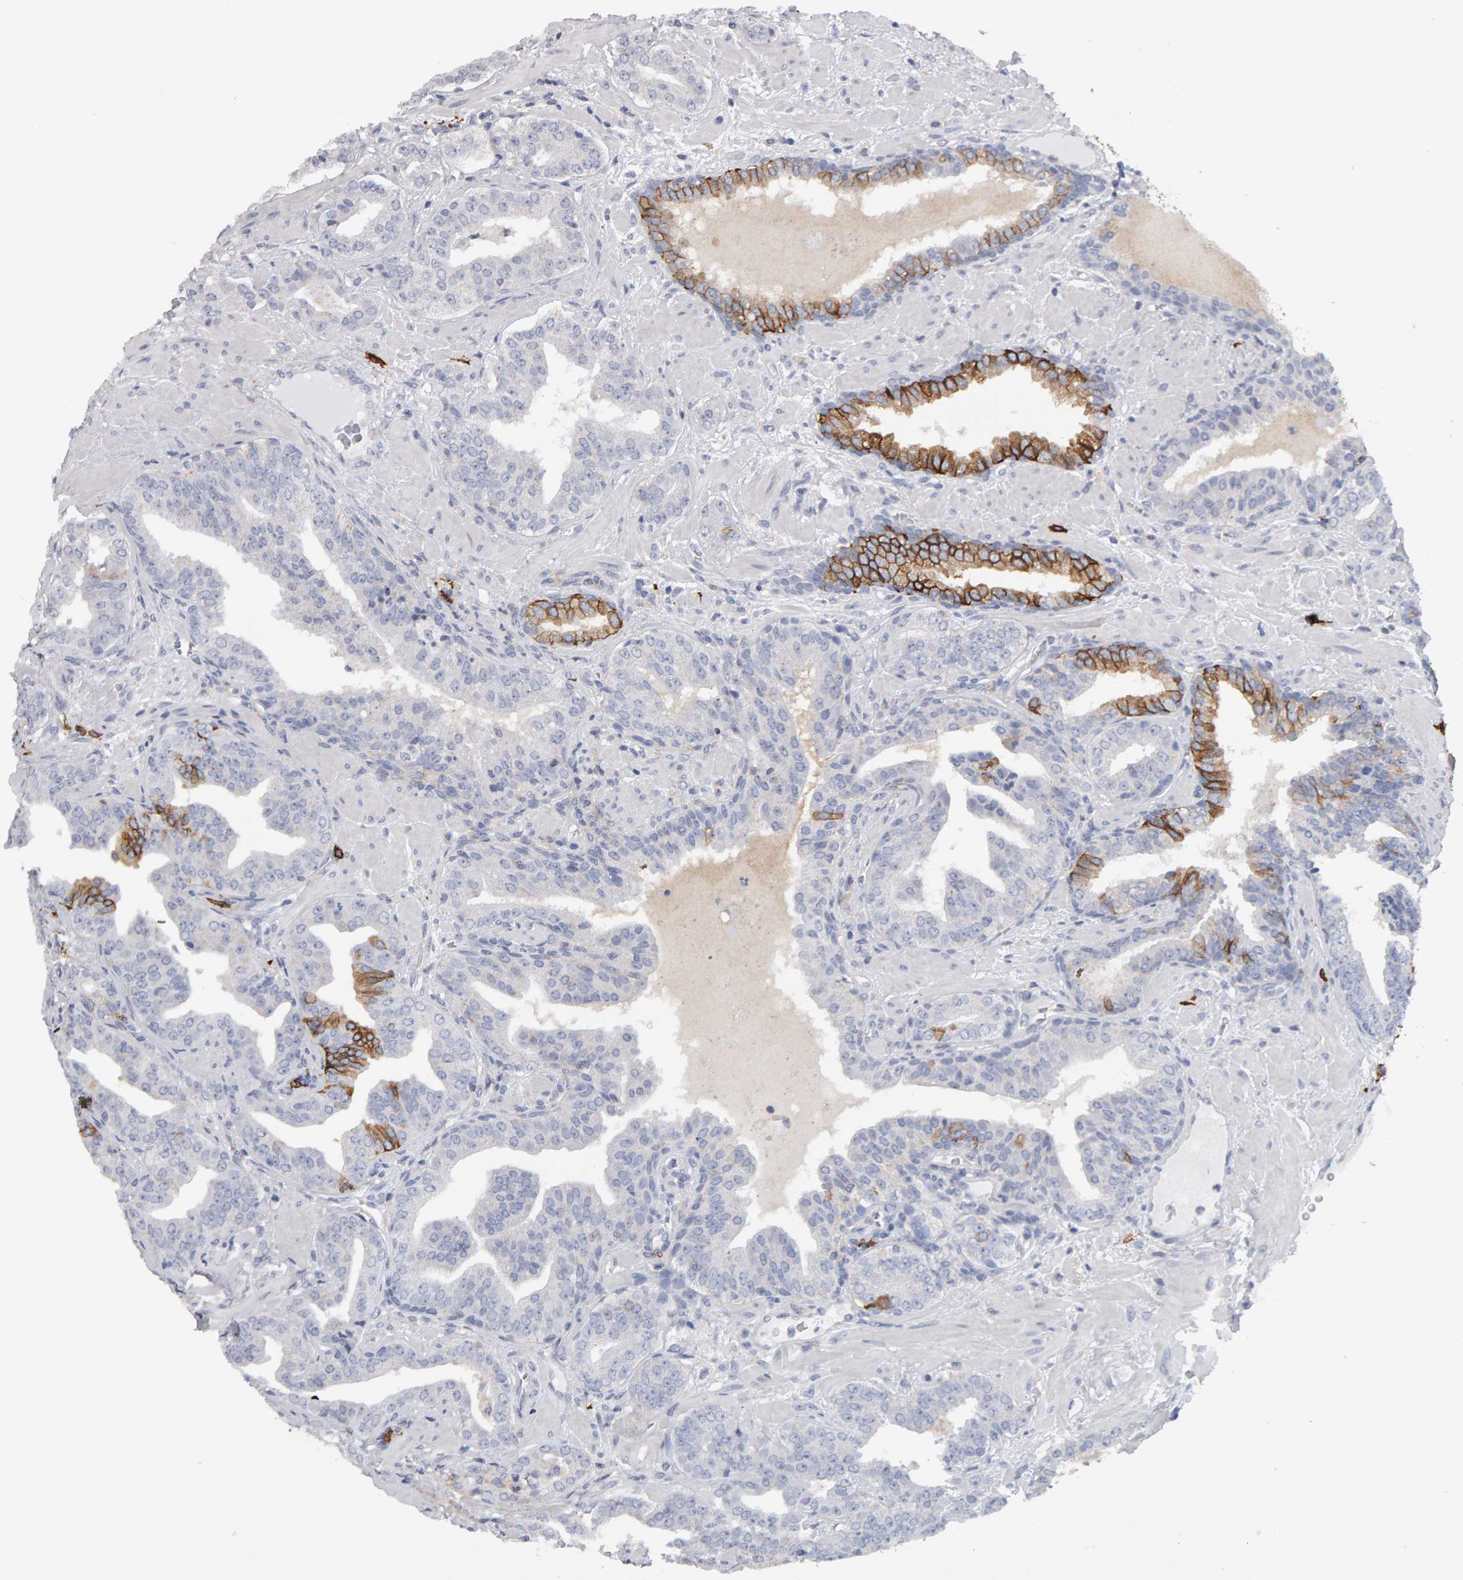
{"staining": {"intensity": "negative", "quantity": "none", "location": "none"}, "tissue": "prostate cancer", "cell_type": "Tumor cells", "image_type": "cancer", "snomed": [{"axis": "morphology", "description": "Adenocarcinoma, Low grade"}, {"axis": "topography", "description": "Prostate"}], "caption": "The photomicrograph demonstrates no staining of tumor cells in adenocarcinoma (low-grade) (prostate).", "gene": "CD38", "patient": {"sex": "male", "age": 62}}